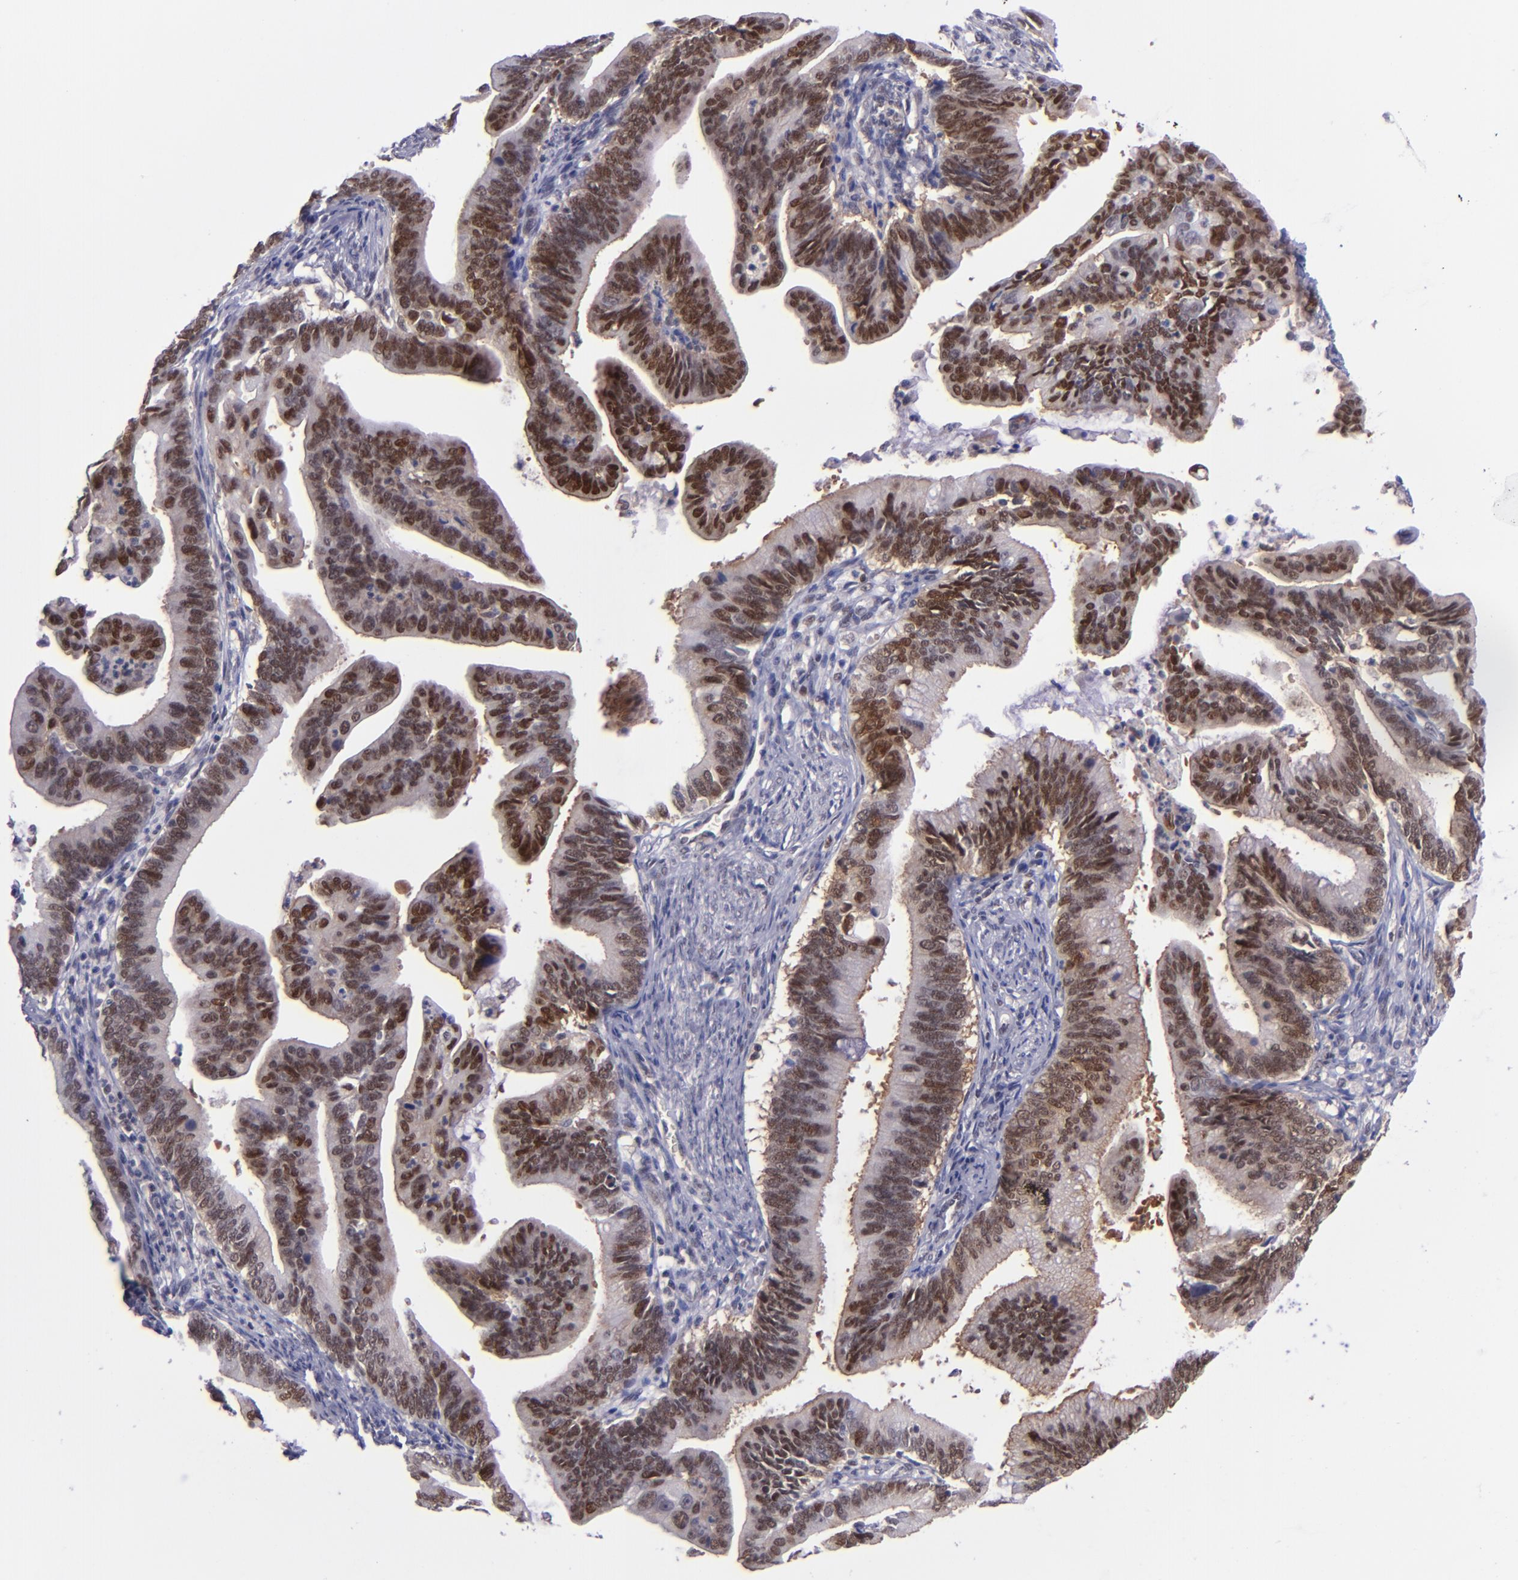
{"staining": {"intensity": "moderate", "quantity": ">75%", "location": "nuclear"}, "tissue": "cervical cancer", "cell_type": "Tumor cells", "image_type": "cancer", "snomed": [{"axis": "morphology", "description": "Adenocarcinoma, NOS"}, {"axis": "topography", "description": "Cervix"}], "caption": "Cervical adenocarcinoma tissue reveals moderate nuclear positivity in approximately >75% of tumor cells, visualized by immunohistochemistry. The staining was performed using DAB (3,3'-diaminobenzidine), with brown indicating positive protein expression. Nuclei are stained blue with hematoxylin.", "gene": "BAG1", "patient": {"sex": "female", "age": 47}}